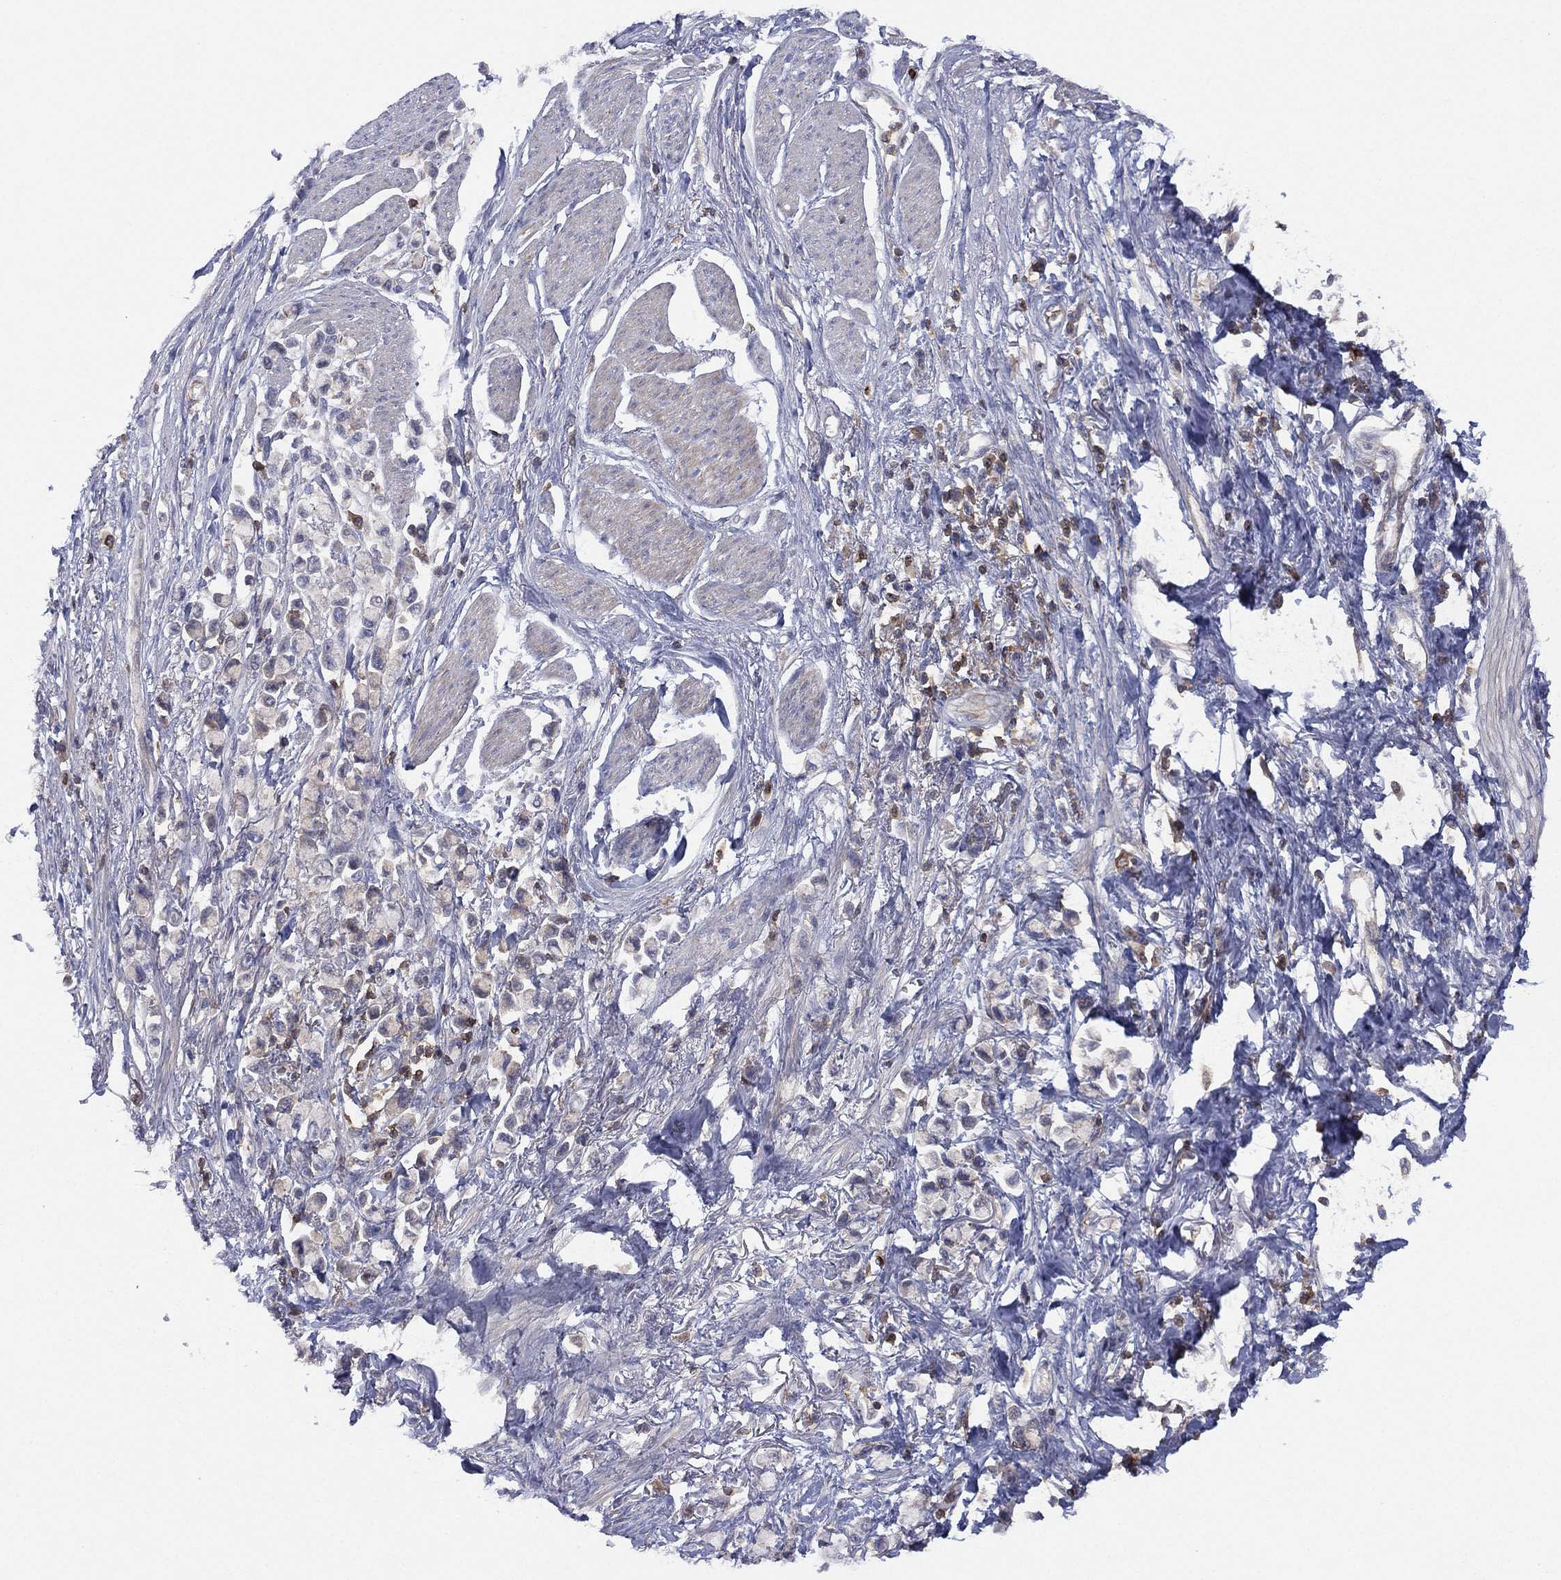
{"staining": {"intensity": "negative", "quantity": "none", "location": "none"}, "tissue": "stomach cancer", "cell_type": "Tumor cells", "image_type": "cancer", "snomed": [{"axis": "morphology", "description": "Adenocarcinoma, NOS"}, {"axis": "topography", "description": "Stomach"}], "caption": "Protein analysis of stomach cancer reveals no significant expression in tumor cells.", "gene": "DOCK8", "patient": {"sex": "female", "age": 81}}